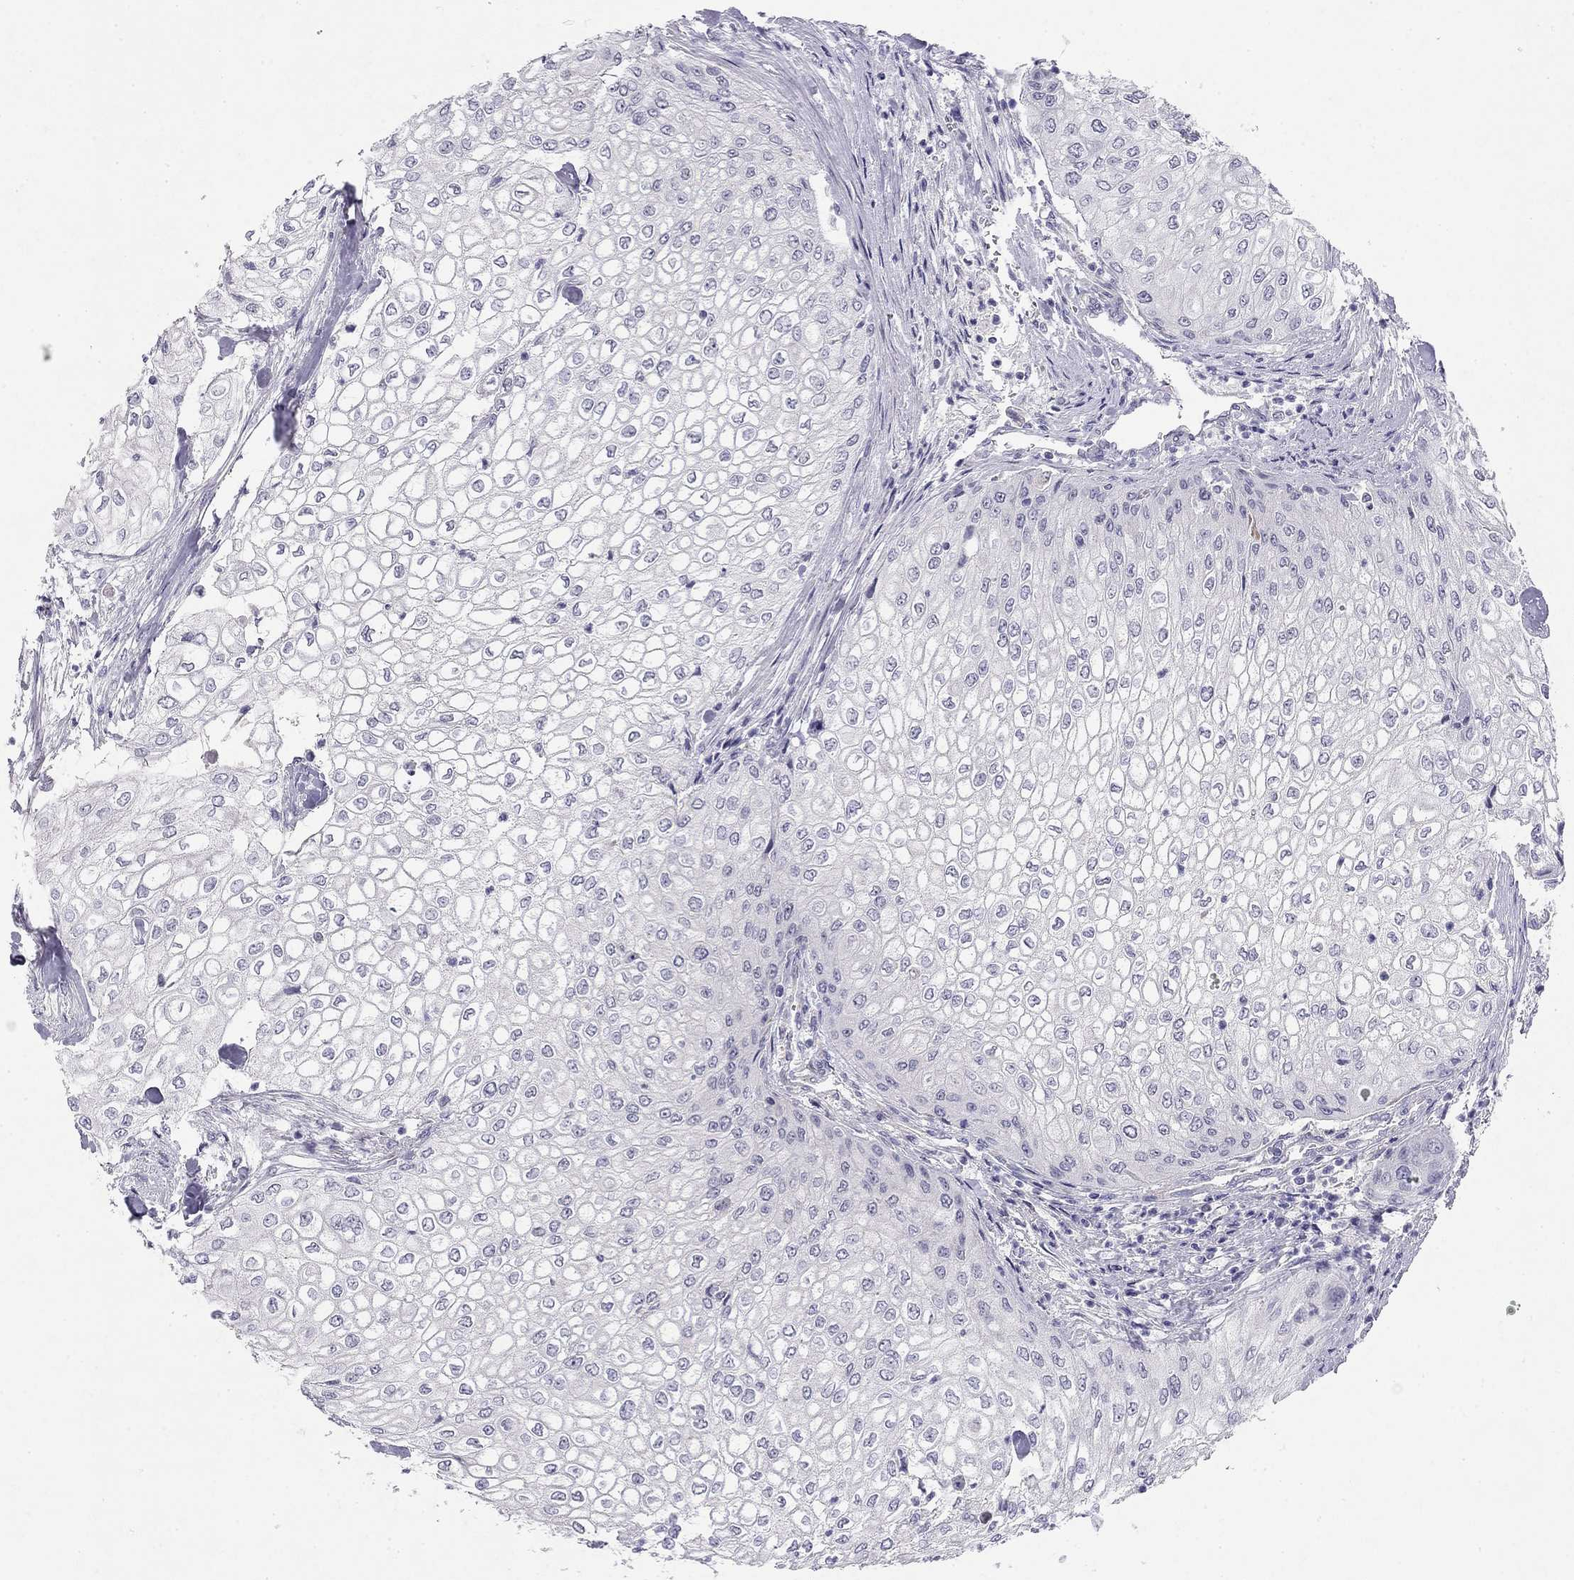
{"staining": {"intensity": "negative", "quantity": "none", "location": "none"}, "tissue": "urothelial cancer", "cell_type": "Tumor cells", "image_type": "cancer", "snomed": [{"axis": "morphology", "description": "Urothelial carcinoma, High grade"}, {"axis": "topography", "description": "Urinary bladder"}], "caption": "DAB immunohistochemical staining of urothelial carcinoma (high-grade) demonstrates no significant staining in tumor cells.", "gene": "RTL1", "patient": {"sex": "male", "age": 62}}